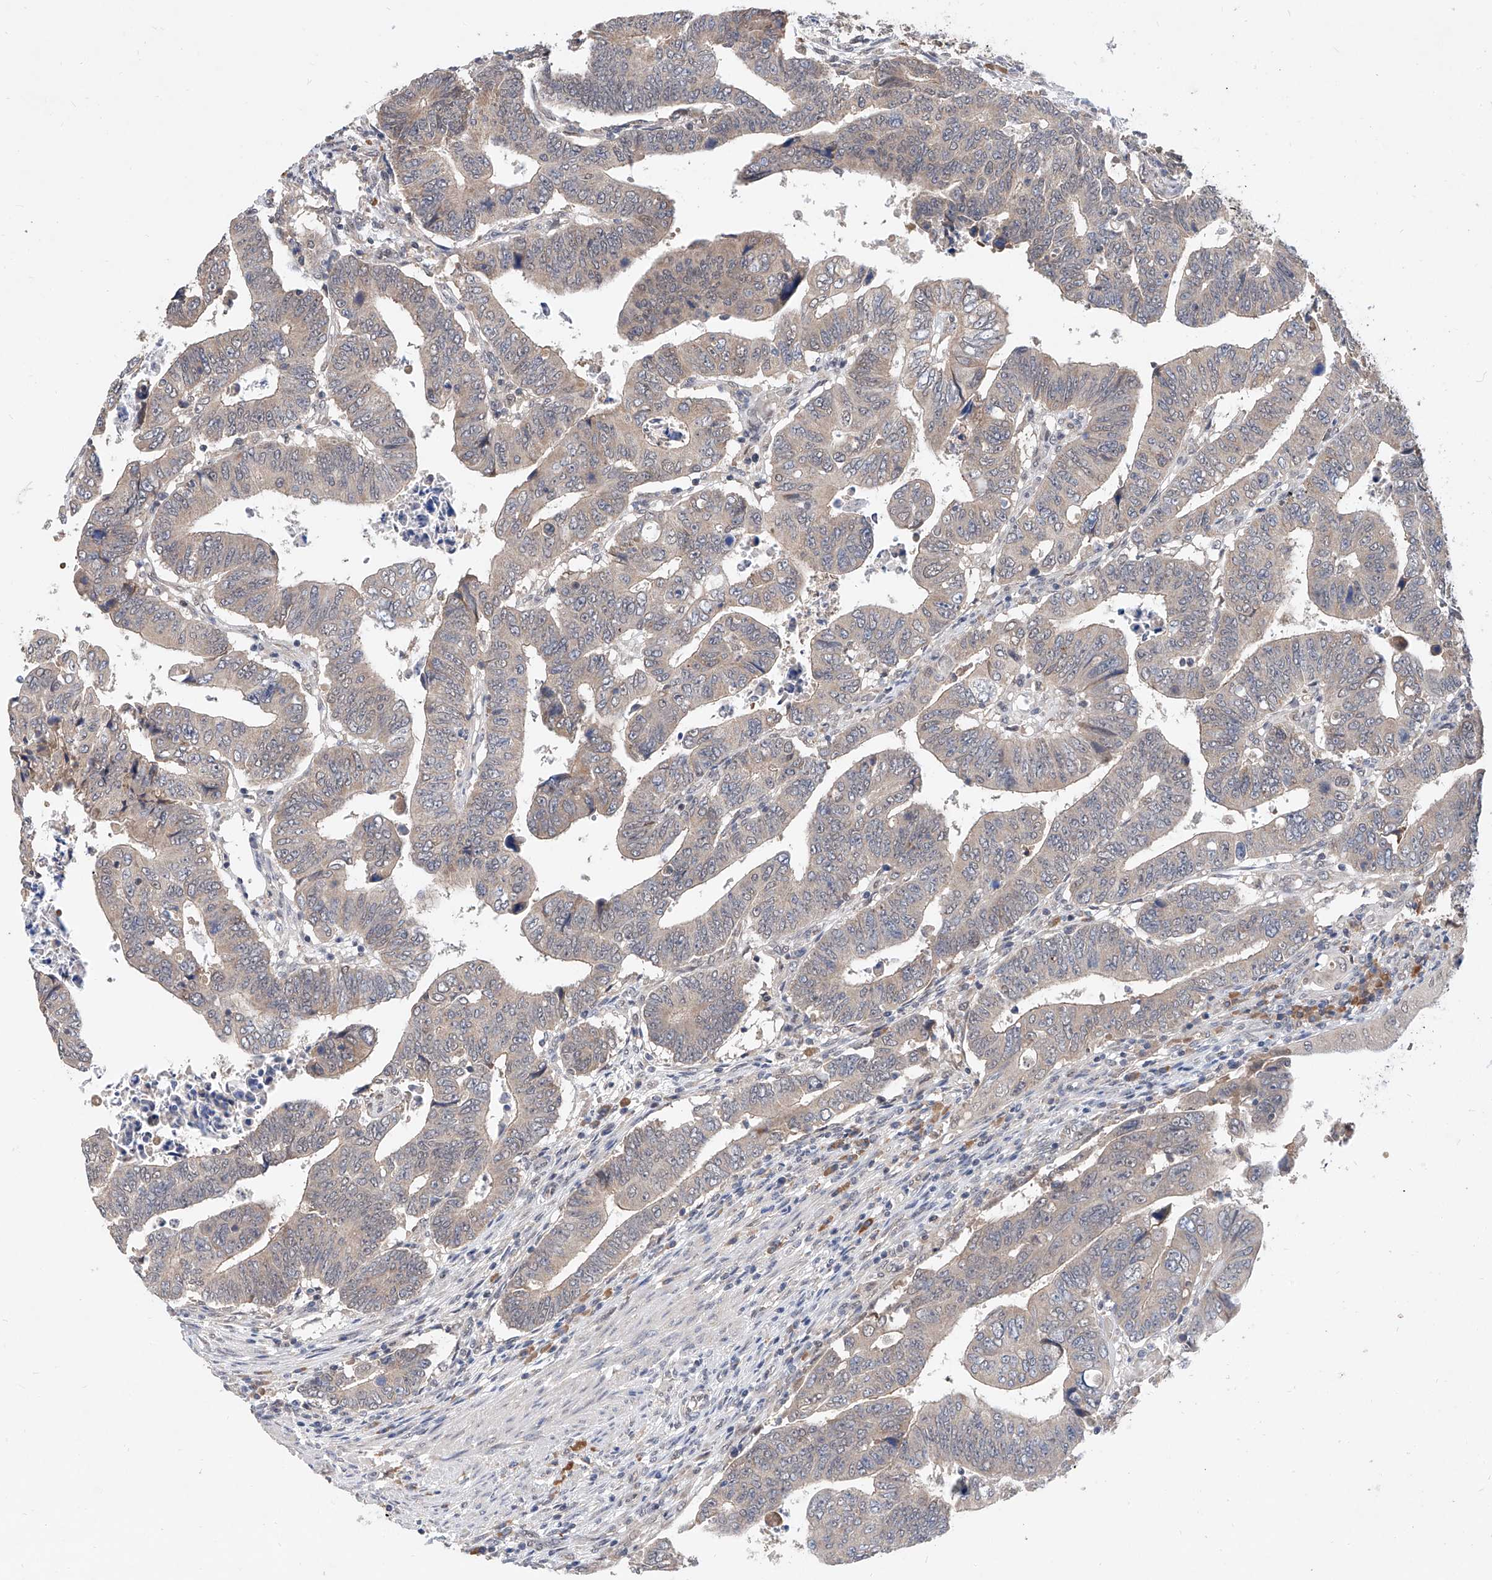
{"staining": {"intensity": "negative", "quantity": "none", "location": "none"}, "tissue": "colorectal cancer", "cell_type": "Tumor cells", "image_type": "cancer", "snomed": [{"axis": "morphology", "description": "Normal tissue, NOS"}, {"axis": "morphology", "description": "Adenocarcinoma, NOS"}, {"axis": "topography", "description": "Rectum"}], "caption": "Tumor cells show no significant protein positivity in colorectal cancer.", "gene": "CARMIL3", "patient": {"sex": "female", "age": 65}}